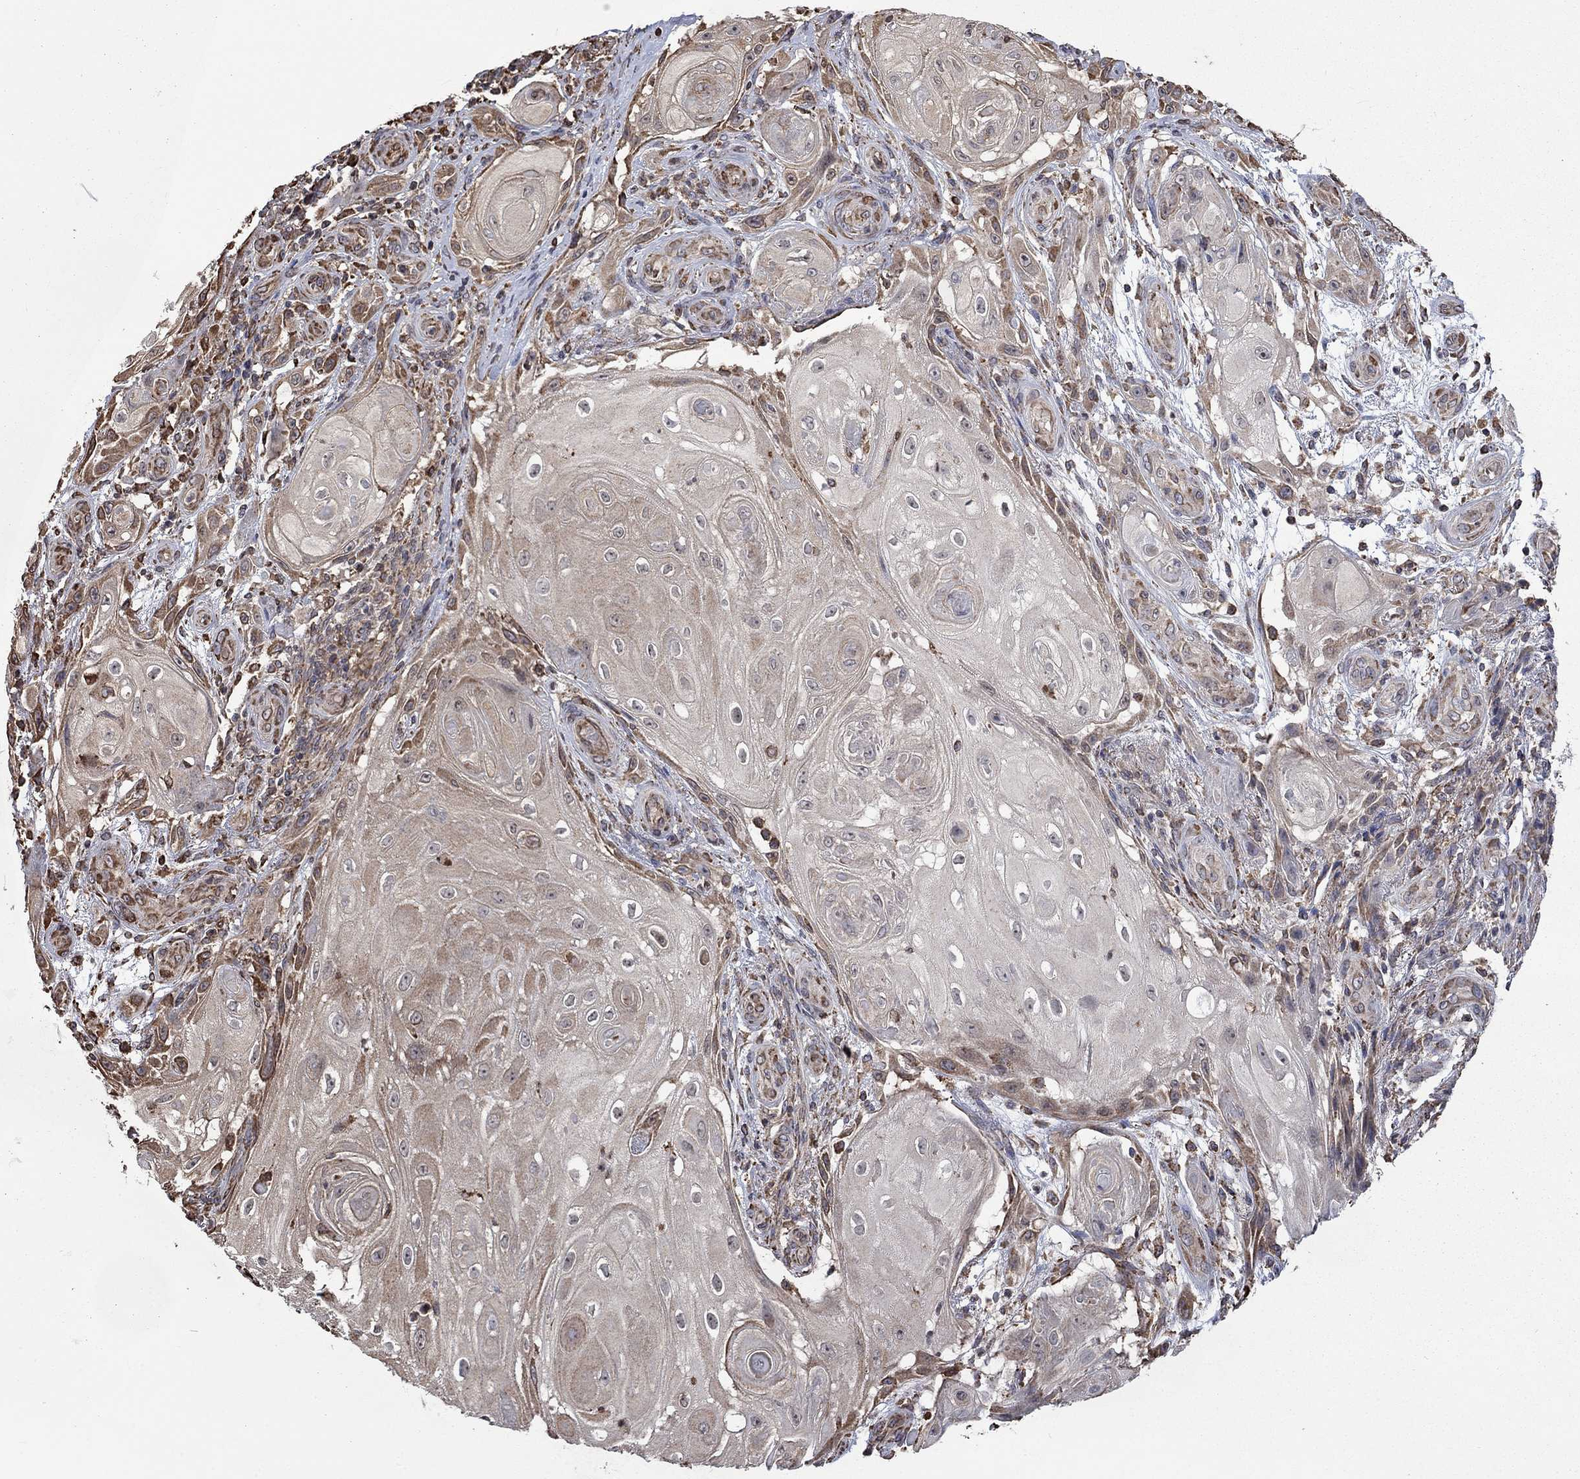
{"staining": {"intensity": "weak", "quantity": "<25%", "location": "cytoplasmic/membranous"}, "tissue": "skin cancer", "cell_type": "Tumor cells", "image_type": "cancer", "snomed": [{"axis": "morphology", "description": "Squamous cell carcinoma, NOS"}, {"axis": "topography", "description": "Skin"}], "caption": "Protein analysis of squamous cell carcinoma (skin) demonstrates no significant positivity in tumor cells. (DAB (3,3'-diaminobenzidine) IHC visualized using brightfield microscopy, high magnification).", "gene": "ESRRA", "patient": {"sex": "male", "age": 62}}